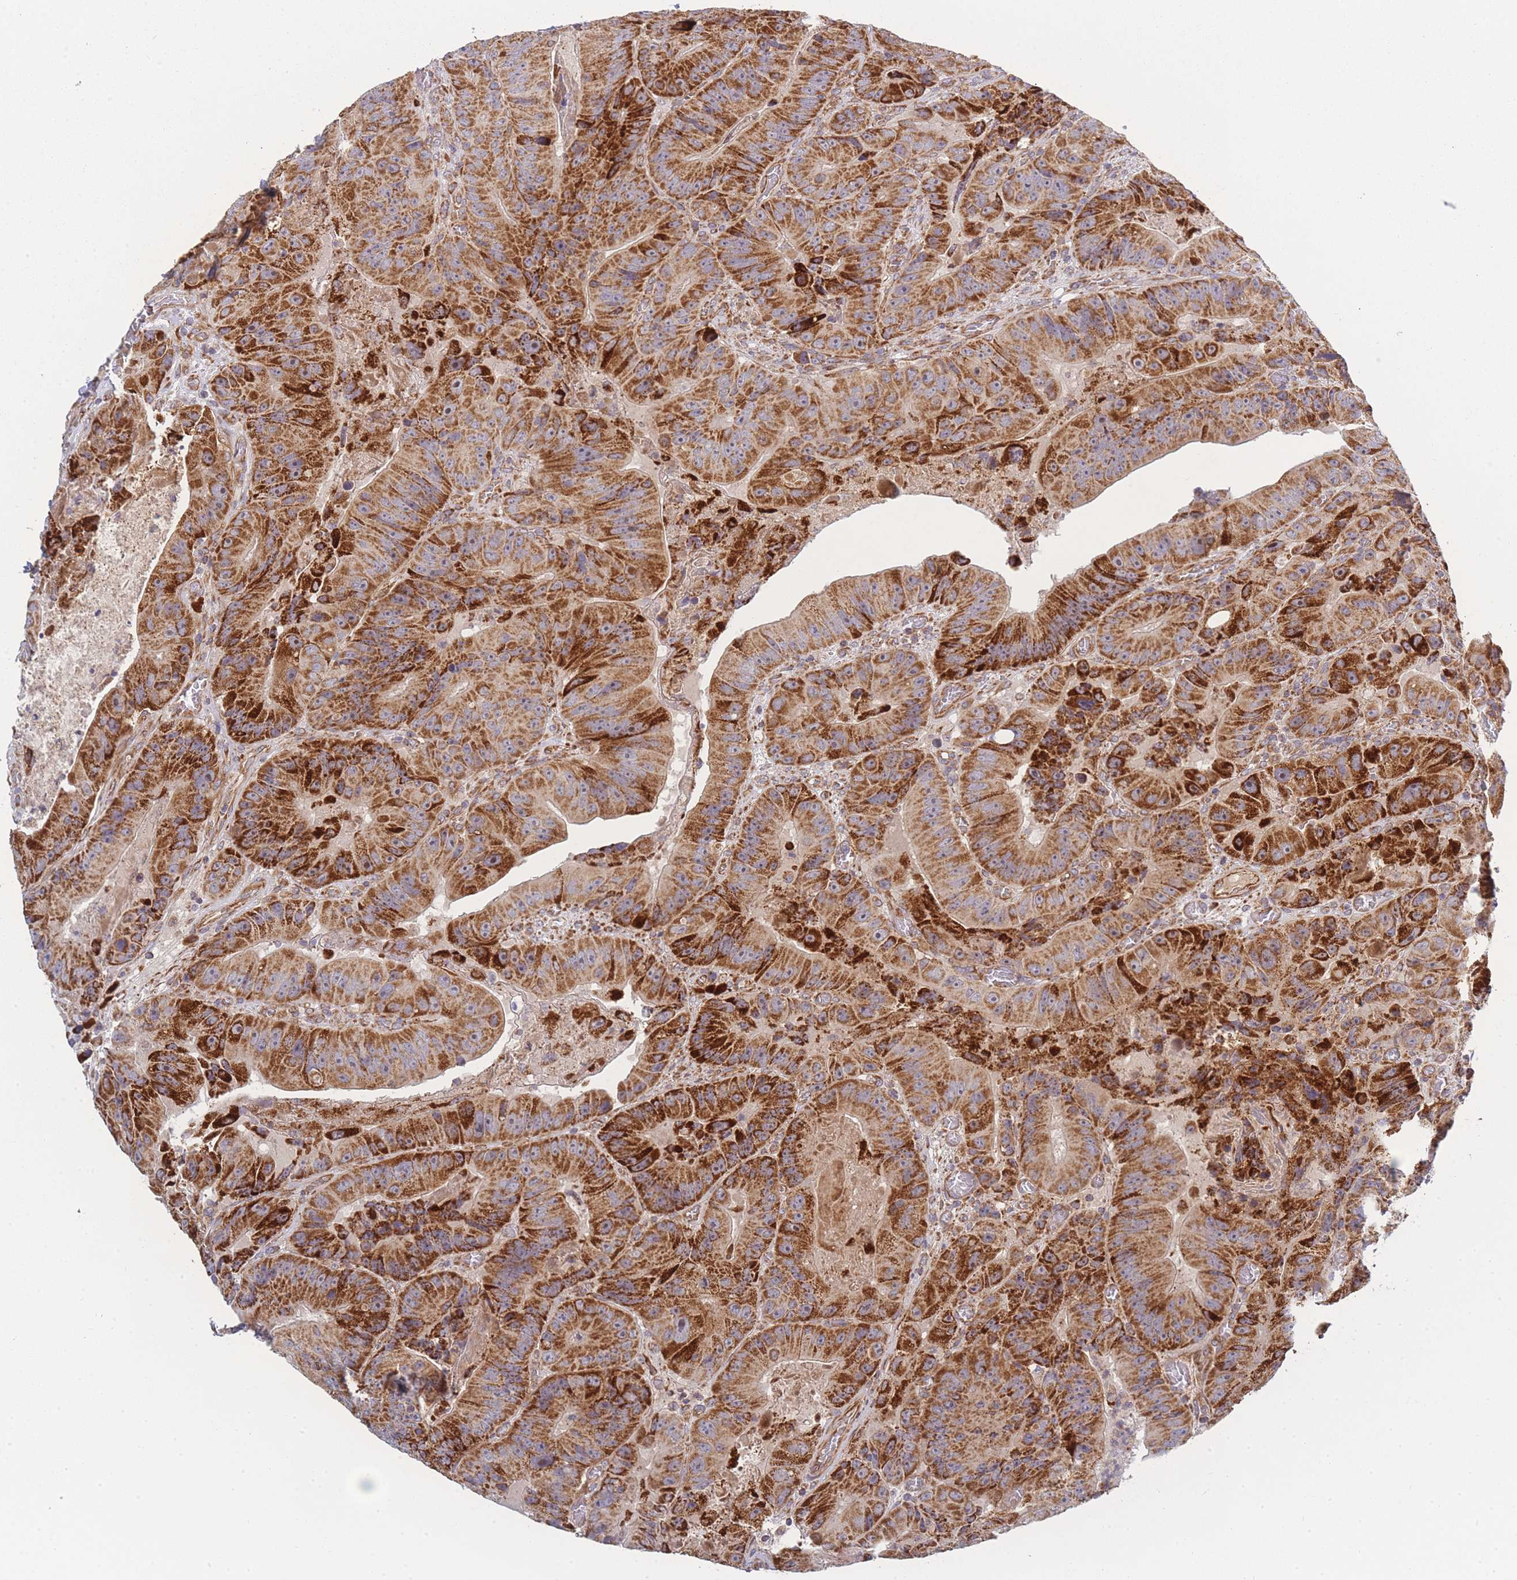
{"staining": {"intensity": "strong", "quantity": ">75%", "location": "cytoplasmic/membranous"}, "tissue": "colorectal cancer", "cell_type": "Tumor cells", "image_type": "cancer", "snomed": [{"axis": "morphology", "description": "Adenocarcinoma, NOS"}, {"axis": "topography", "description": "Colon"}], "caption": "Colorectal cancer stained with a protein marker exhibits strong staining in tumor cells.", "gene": "MTRES1", "patient": {"sex": "female", "age": 86}}